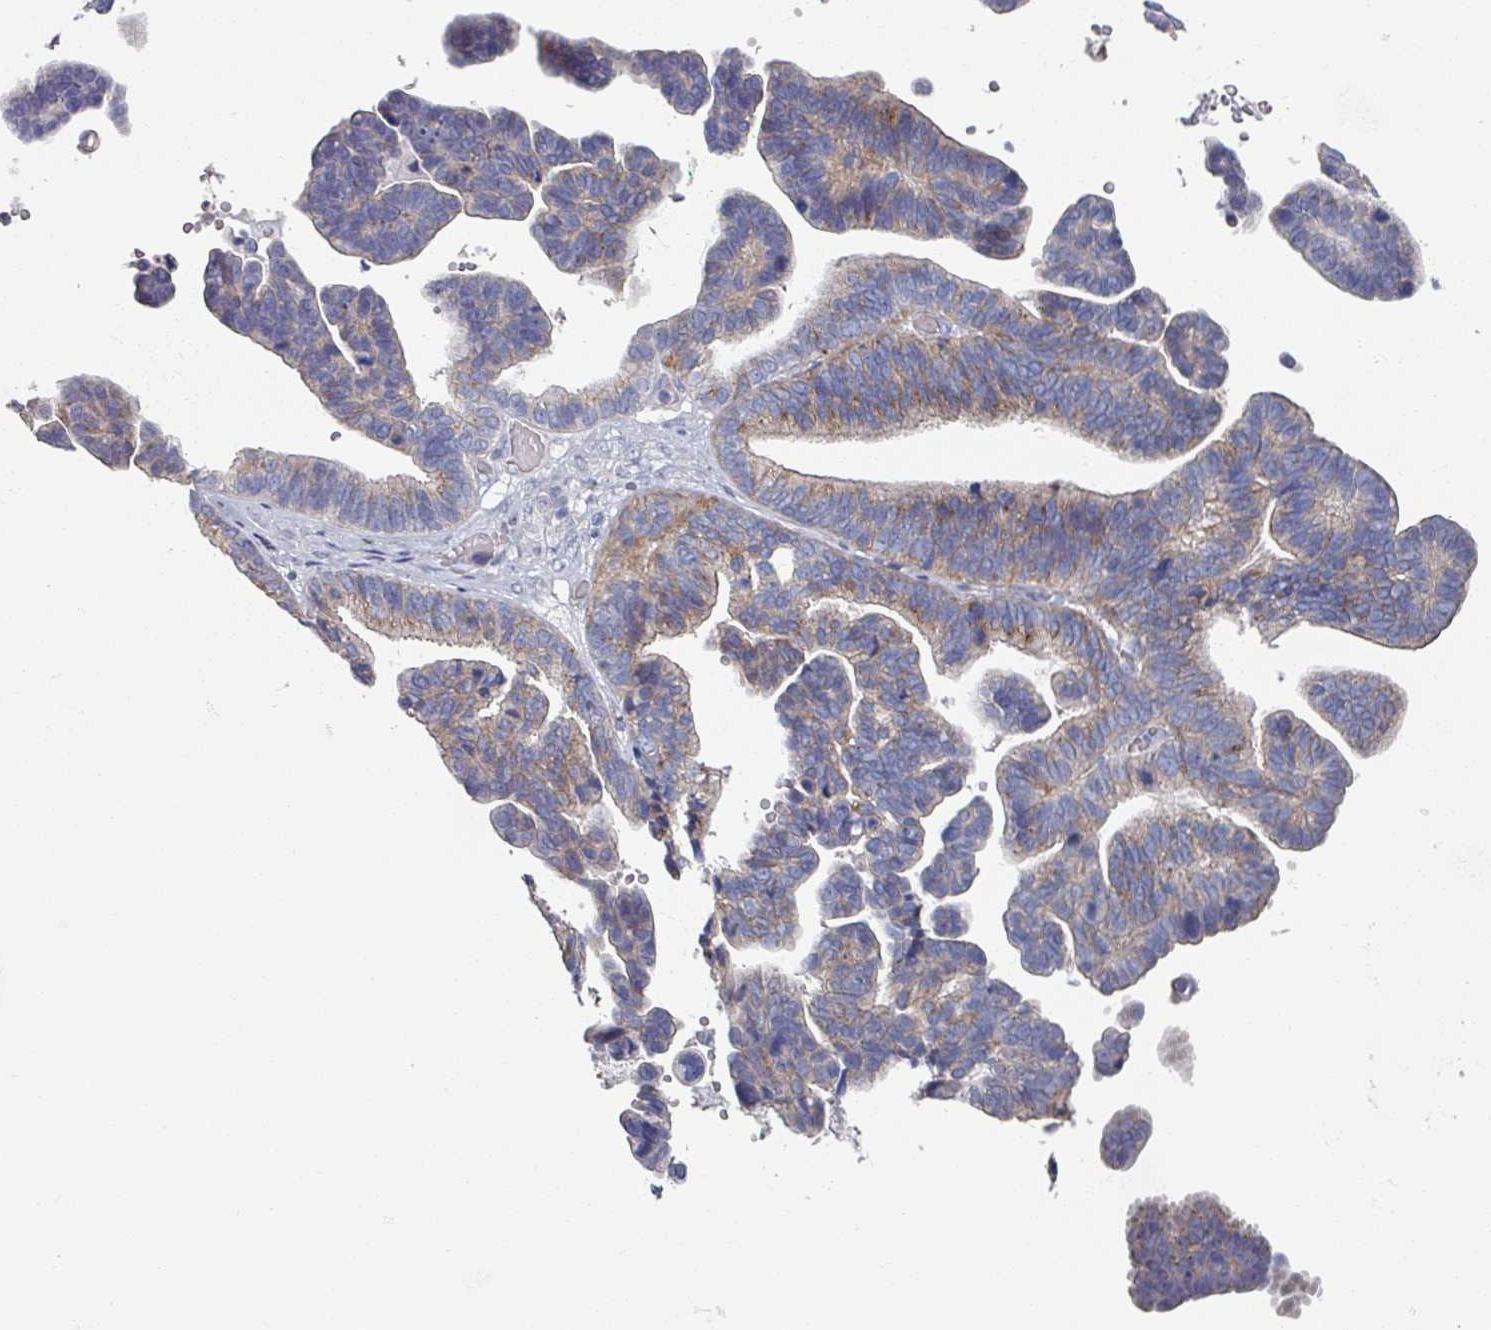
{"staining": {"intensity": "weak", "quantity": "25%-75%", "location": "cytoplasmic/membranous"}, "tissue": "ovarian cancer", "cell_type": "Tumor cells", "image_type": "cancer", "snomed": [{"axis": "morphology", "description": "Cystadenocarcinoma, serous, NOS"}, {"axis": "topography", "description": "Ovary"}], "caption": "DAB immunohistochemical staining of human serous cystadenocarcinoma (ovarian) displays weak cytoplasmic/membranous protein staining in about 25%-75% of tumor cells.", "gene": "EFL1", "patient": {"sex": "female", "age": 56}}